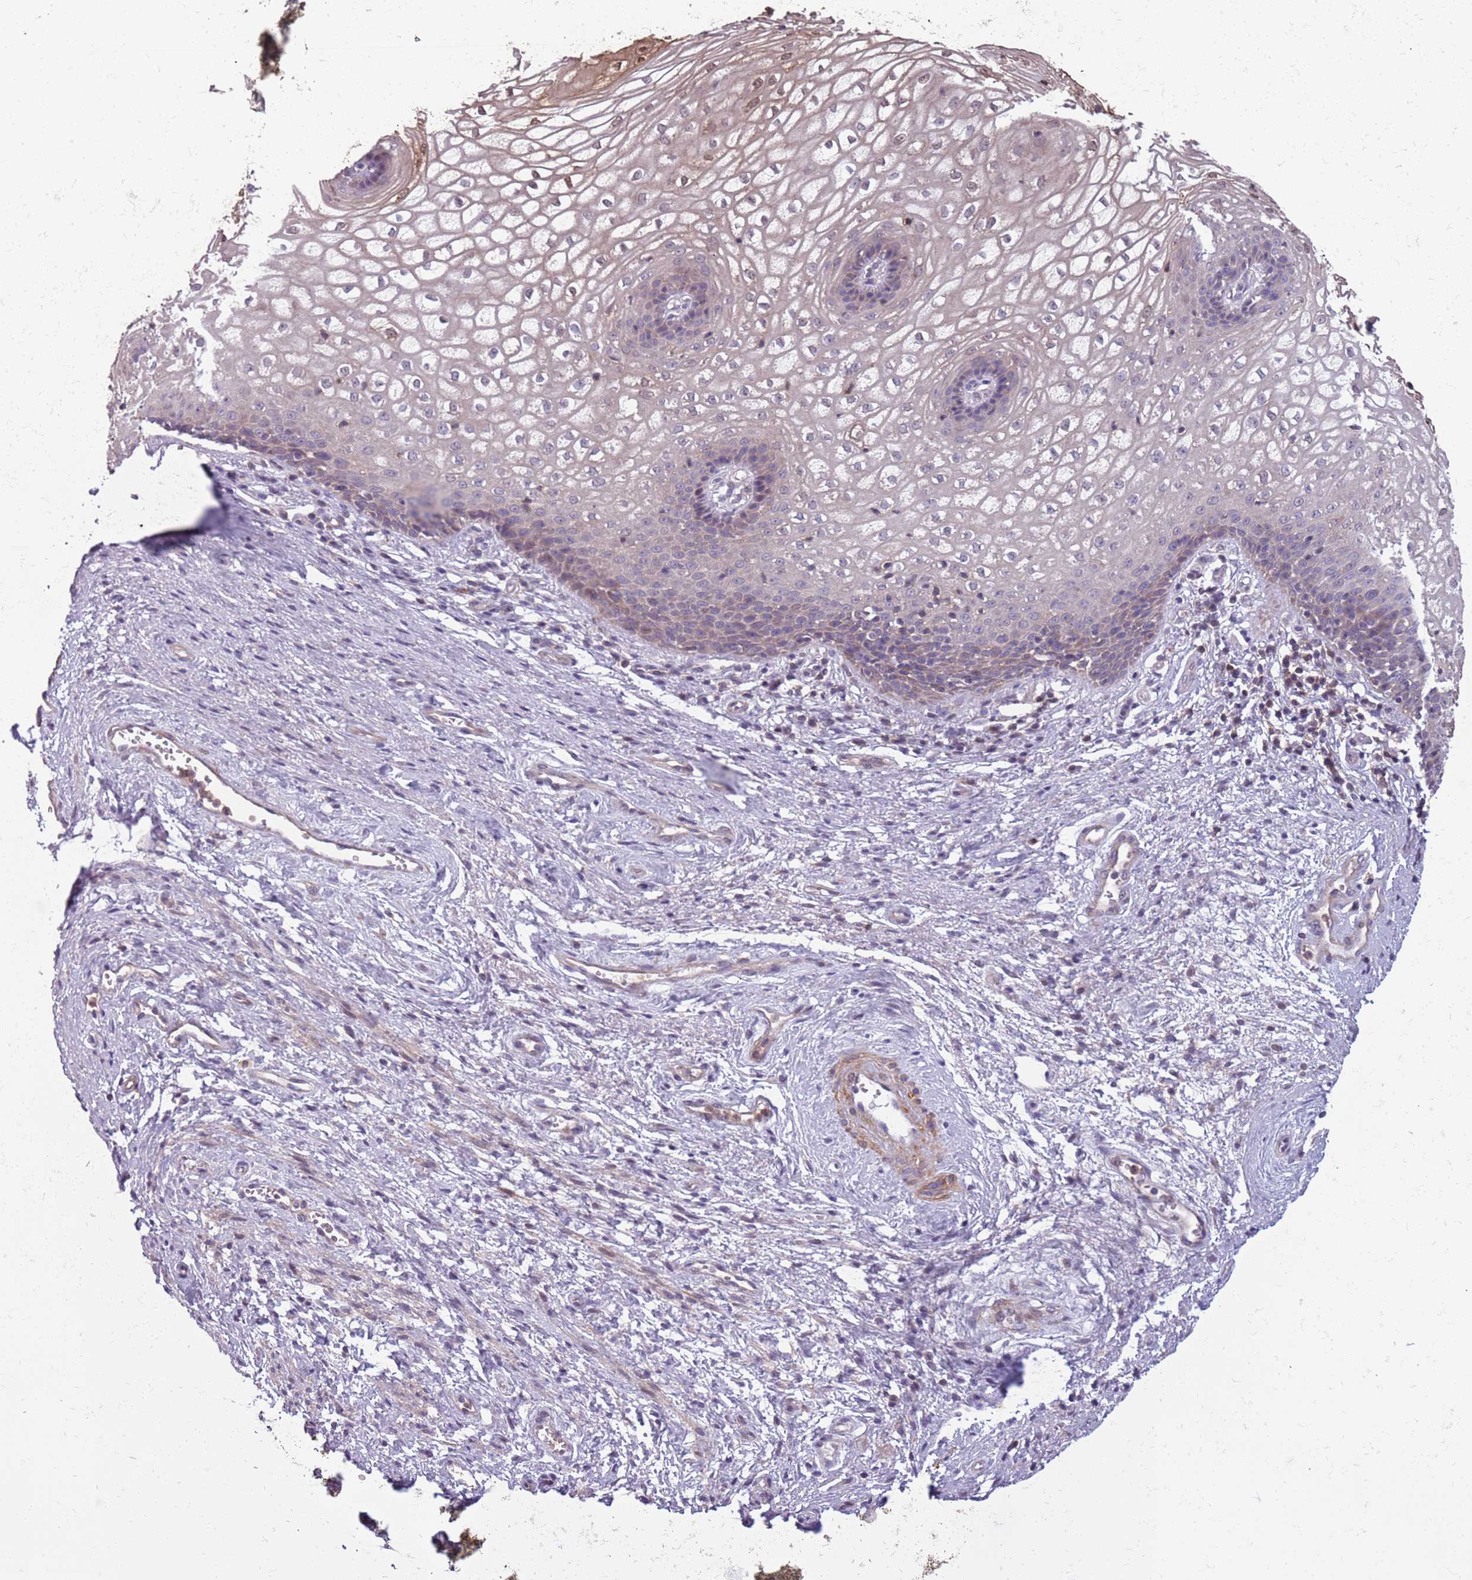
{"staining": {"intensity": "moderate", "quantity": "25%-75%", "location": "cytoplasmic/membranous,nuclear"}, "tissue": "vagina", "cell_type": "Squamous epithelial cells", "image_type": "normal", "snomed": [{"axis": "morphology", "description": "Normal tissue, NOS"}, {"axis": "topography", "description": "Vagina"}], "caption": "Protein expression analysis of normal vagina shows moderate cytoplasmic/membranous,nuclear positivity in approximately 25%-75% of squamous epithelial cells. (DAB IHC, brown staining for protein, blue staining for nuclei).", "gene": "JAML", "patient": {"sex": "female", "age": 34}}